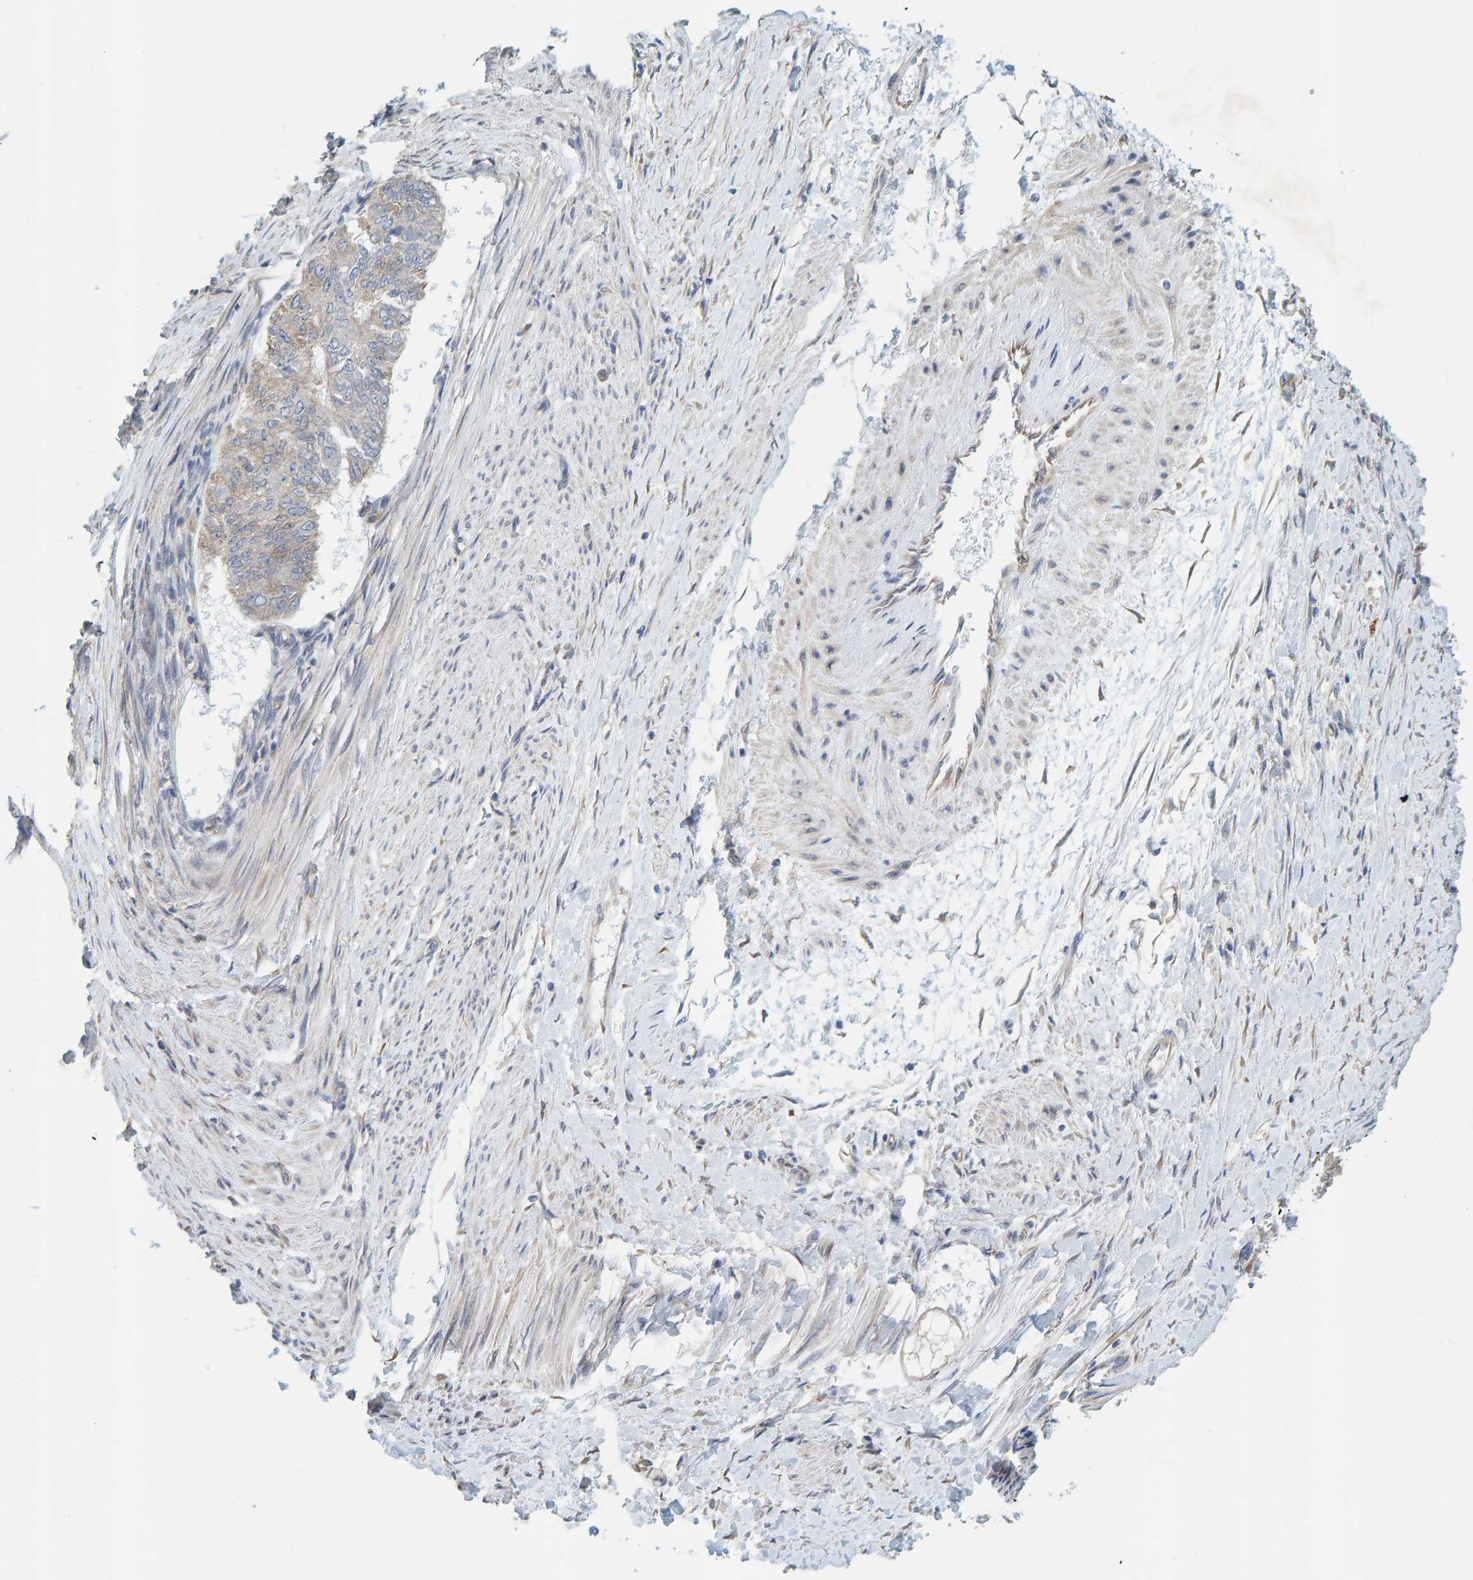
{"staining": {"intensity": "negative", "quantity": "none", "location": "none"}, "tissue": "endometrial cancer", "cell_type": "Tumor cells", "image_type": "cancer", "snomed": [{"axis": "morphology", "description": "Adenocarcinoma, NOS"}, {"axis": "topography", "description": "Endometrium"}], "caption": "High magnification brightfield microscopy of endometrial adenocarcinoma stained with DAB (3,3'-diaminobenzidine) (brown) and counterstained with hematoxylin (blue): tumor cells show no significant expression.", "gene": "PRKD2", "patient": {"sex": "female", "age": 32}}